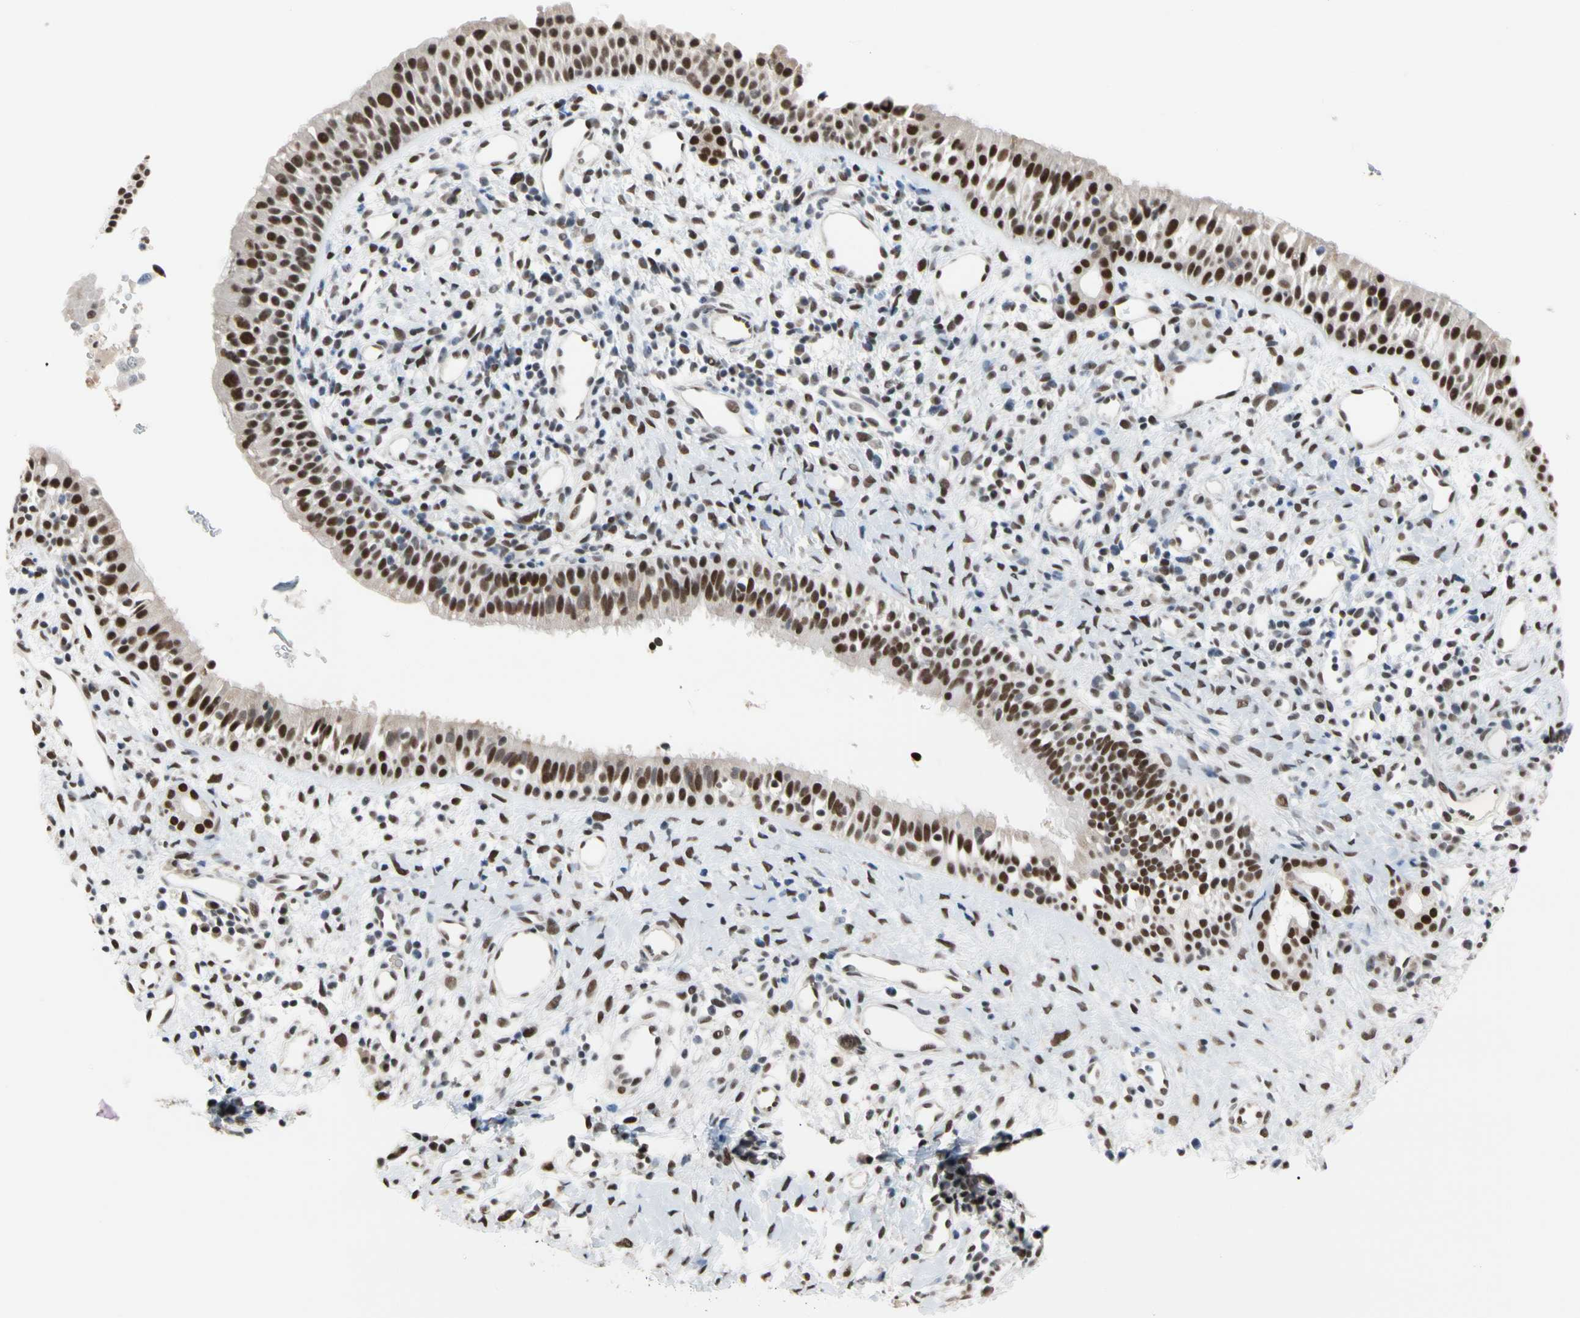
{"staining": {"intensity": "strong", "quantity": ">75%", "location": "nuclear"}, "tissue": "nasopharynx", "cell_type": "Respiratory epithelial cells", "image_type": "normal", "snomed": [{"axis": "morphology", "description": "Normal tissue, NOS"}, {"axis": "topography", "description": "Nasopharynx"}], "caption": "Immunohistochemical staining of unremarkable nasopharynx reveals >75% levels of strong nuclear protein staining in approximately >75% of respiratory epithelial cells.", "gene": "FAM98B", "patient": {"sex": "male", "age": 22}}